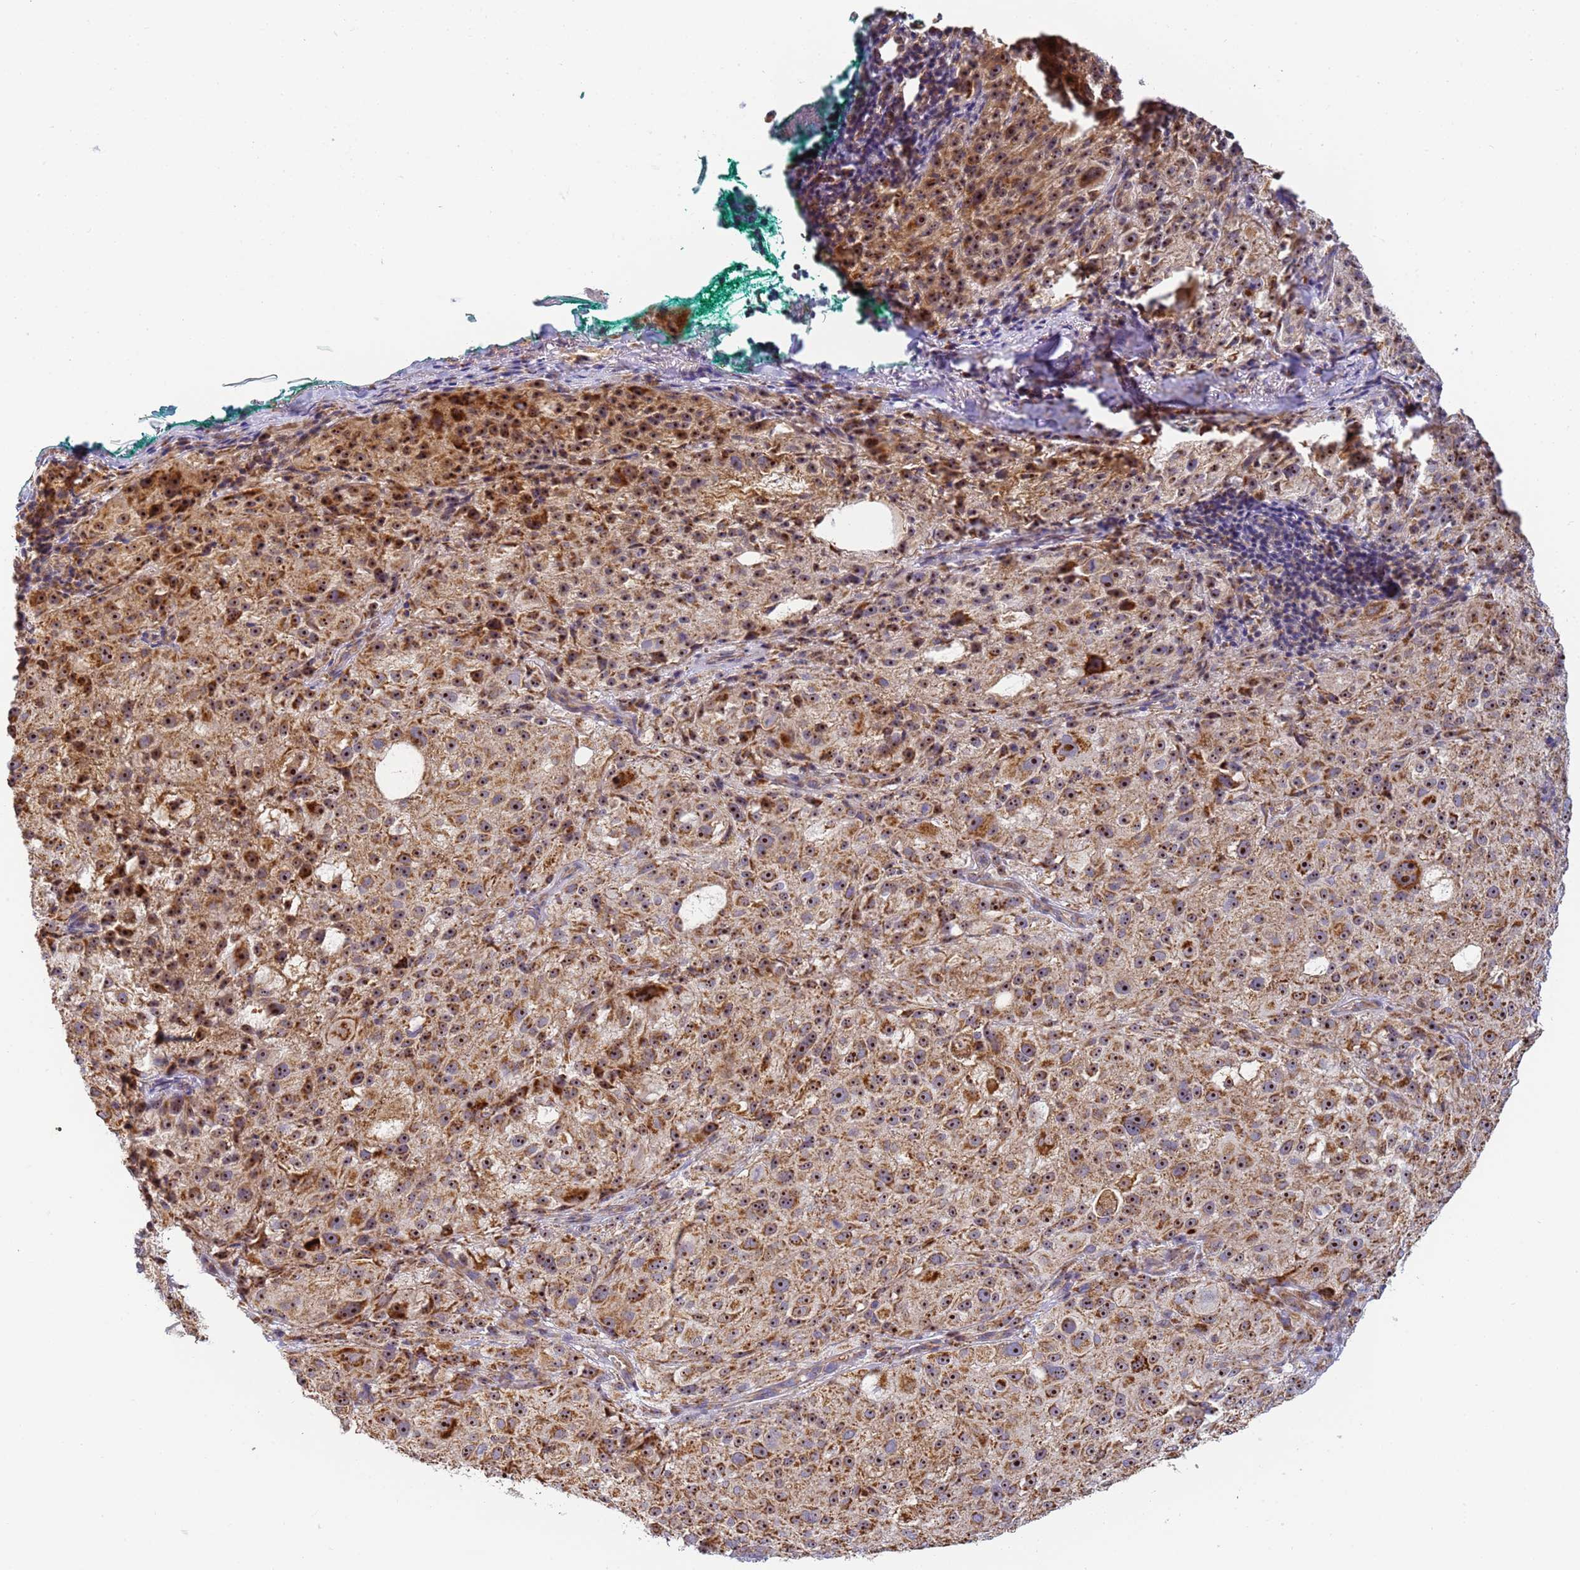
{"staining": {"intensity": "strong", "quantity": ">75%", "location": "cytoplasmic/membranous,nuclear"}, "tissue": "melanoma", "cell_type": "Tumor cells", "image_type": "cancer", "snomed": [{"axis": "morphology", "description": "Necrosis, NOS"}, {"axis": "morphology", "description": "Malignant melanoma, NOS"}, {"axis": "topography", "description": "Skin"}], "caption": "Immunohistochemistry (IHC) (DAB (3,3'-diaminobenzidine)) staining of melanoma reveals strong cytoplasmic/membranous and nuclear protein staining in approximately >75% of tumor cells.", "gene": "FRG2C", "patient": {"sex": "female", "age": 87}}